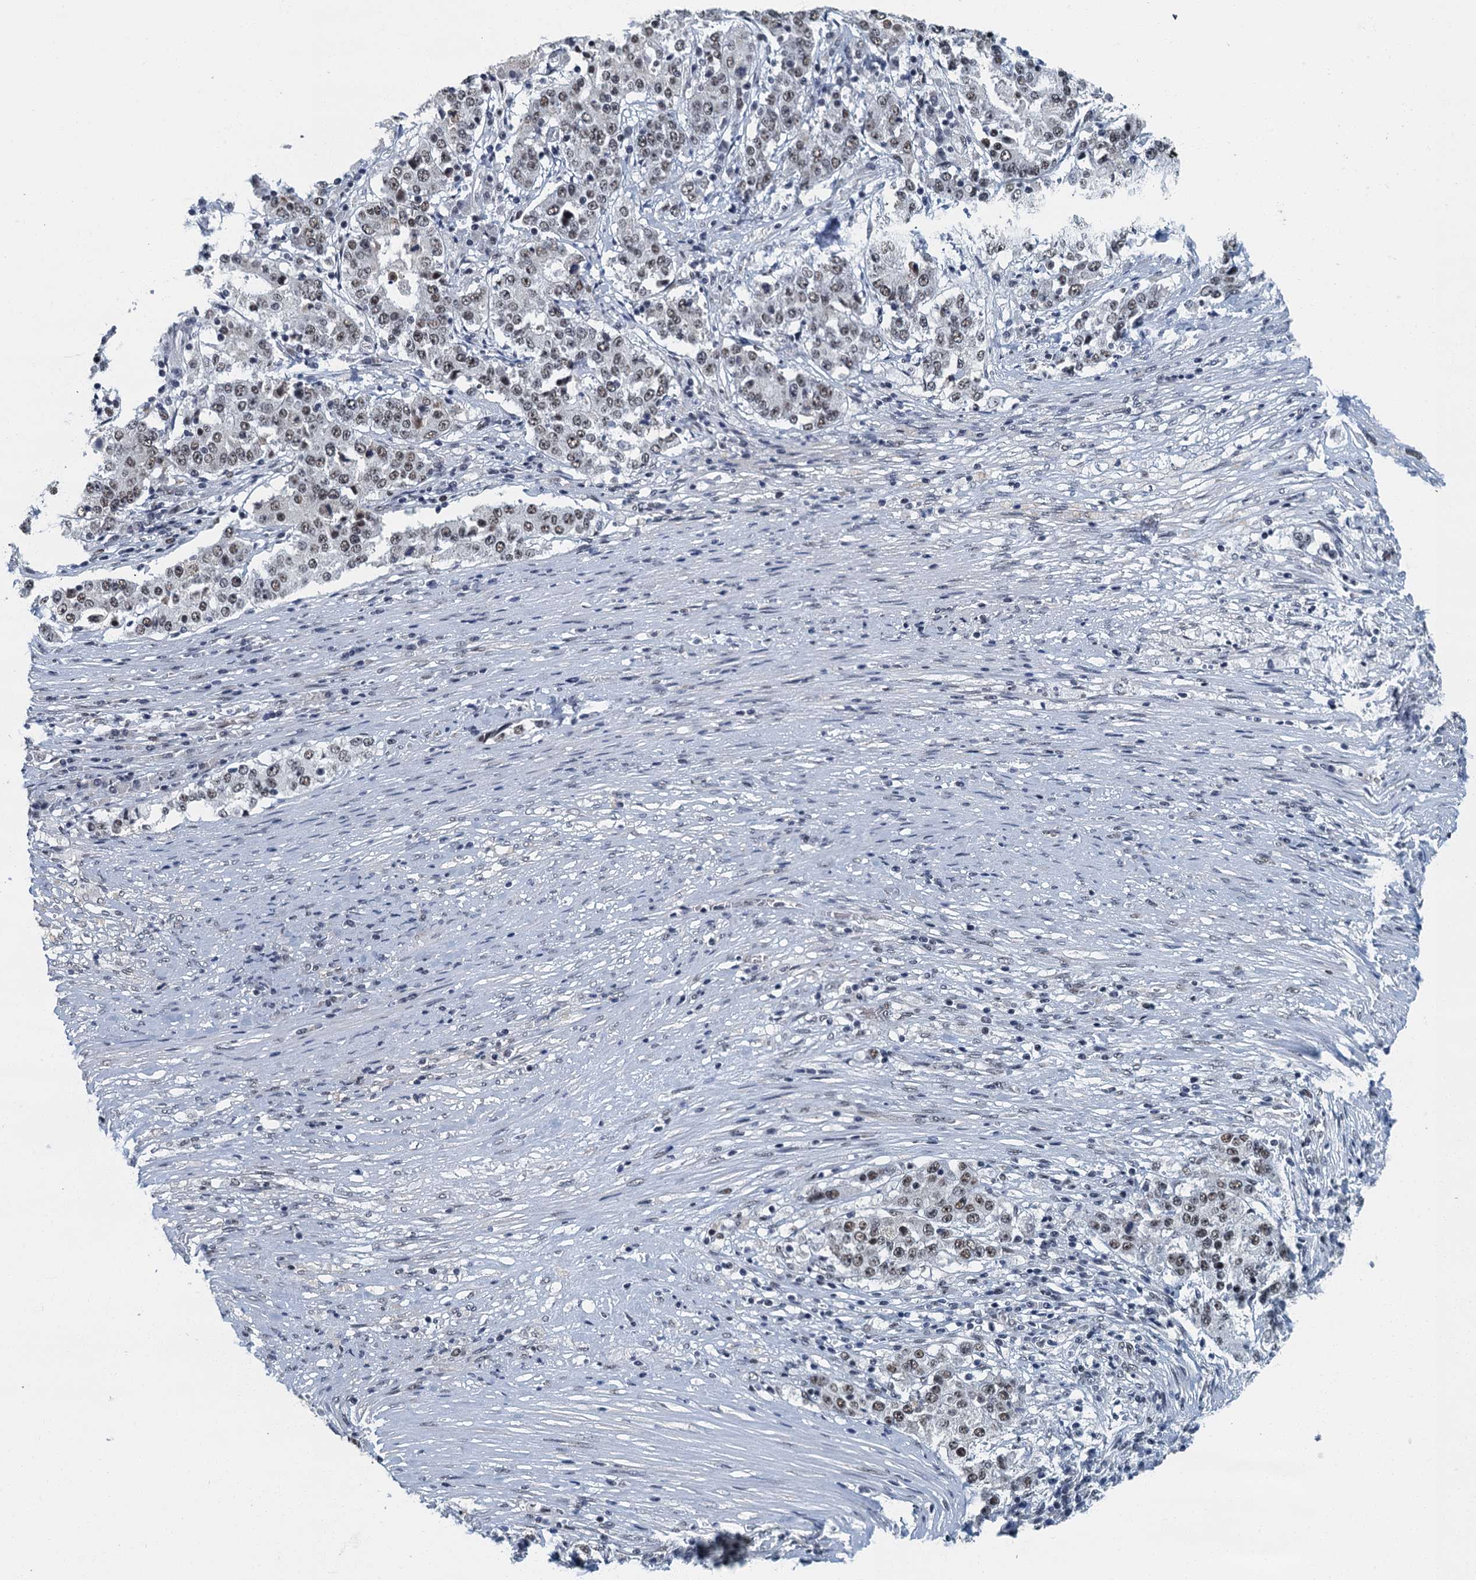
{"staining": {"intensity": "moderate", "quantity": ">75%", "location": "nuclear"}, "tissue": "stomach cancer", "cell_type": "Tumor cells", "image_type": "cancer", "snomed": [{"axis": "morphology", "description": "Adenocarcinoma, NOS"}, {"axis": "topography", "description": "Stomach"}], "caption": "This is an image of immunohistochemistry staining of stomach cancer (adenocarcinoma), which shows moderate positivity in the nuclear of tumor cells.", "gene": "GADL1", "patient": {"sex": "male", "age": 59}}